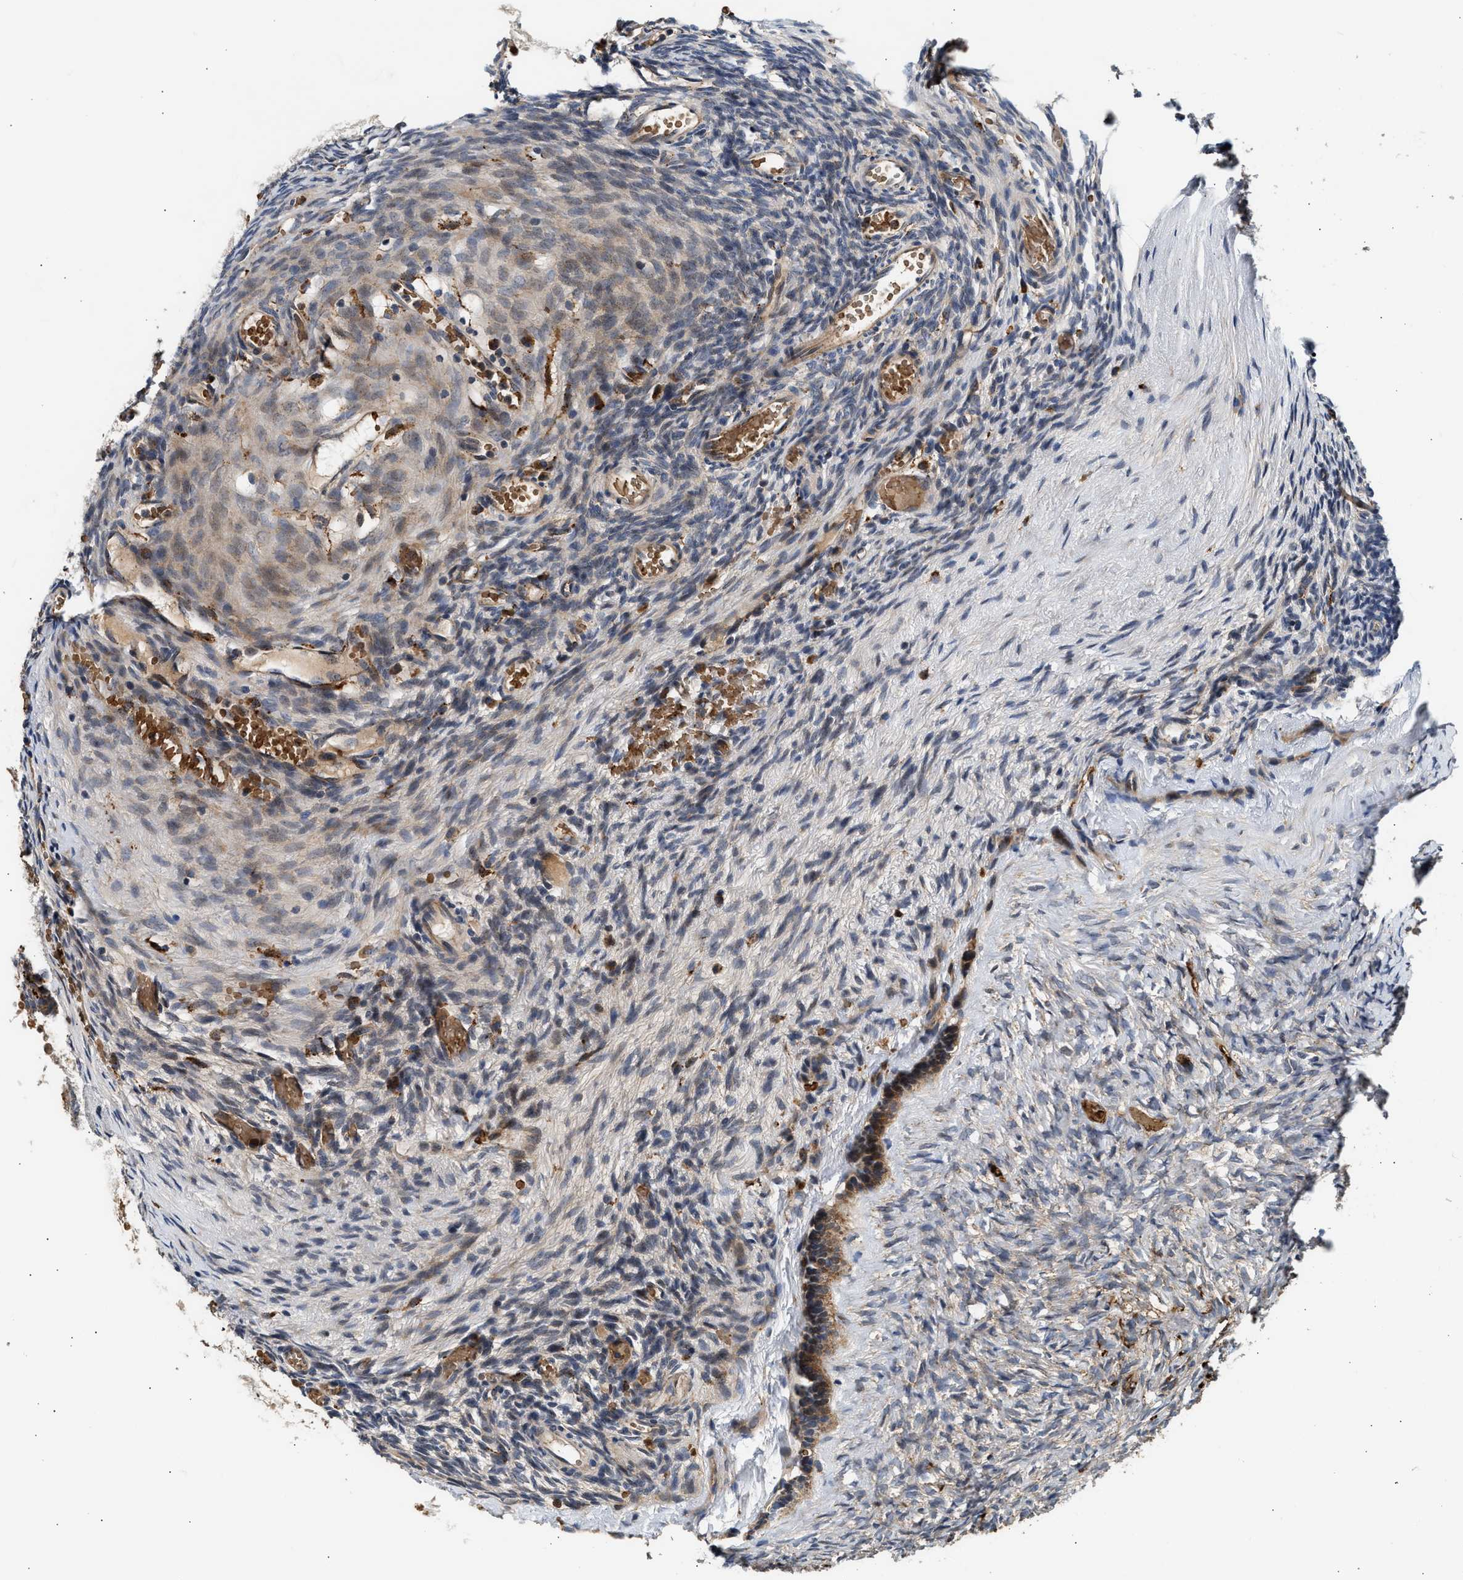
{"staining": {"intensity": "weak", "quantity": ">75%", "location": "cytoplasmic/membranous"}, "tissue": "ovary", "cell_type": "Follicle cells", "image_type": "normal", "snomed": [{"axis": "morphology", "description": "Normal tissue, NOS"}, {"axis": "topography", "description": "Ovary"}], "caption": "Immunohistochemistry (IHC) photomicrograph of unremarkable ovary: ovary stained using immunohistochemistry (IHC) reveals low levels of weak protein expression localized specifically in the cytoplasmic/membranous of follicle cells, appearing as a cytoplasmic/membranous brown color.", "gene": "PLD3", "patient": {"sex": "female", "age": 35}}